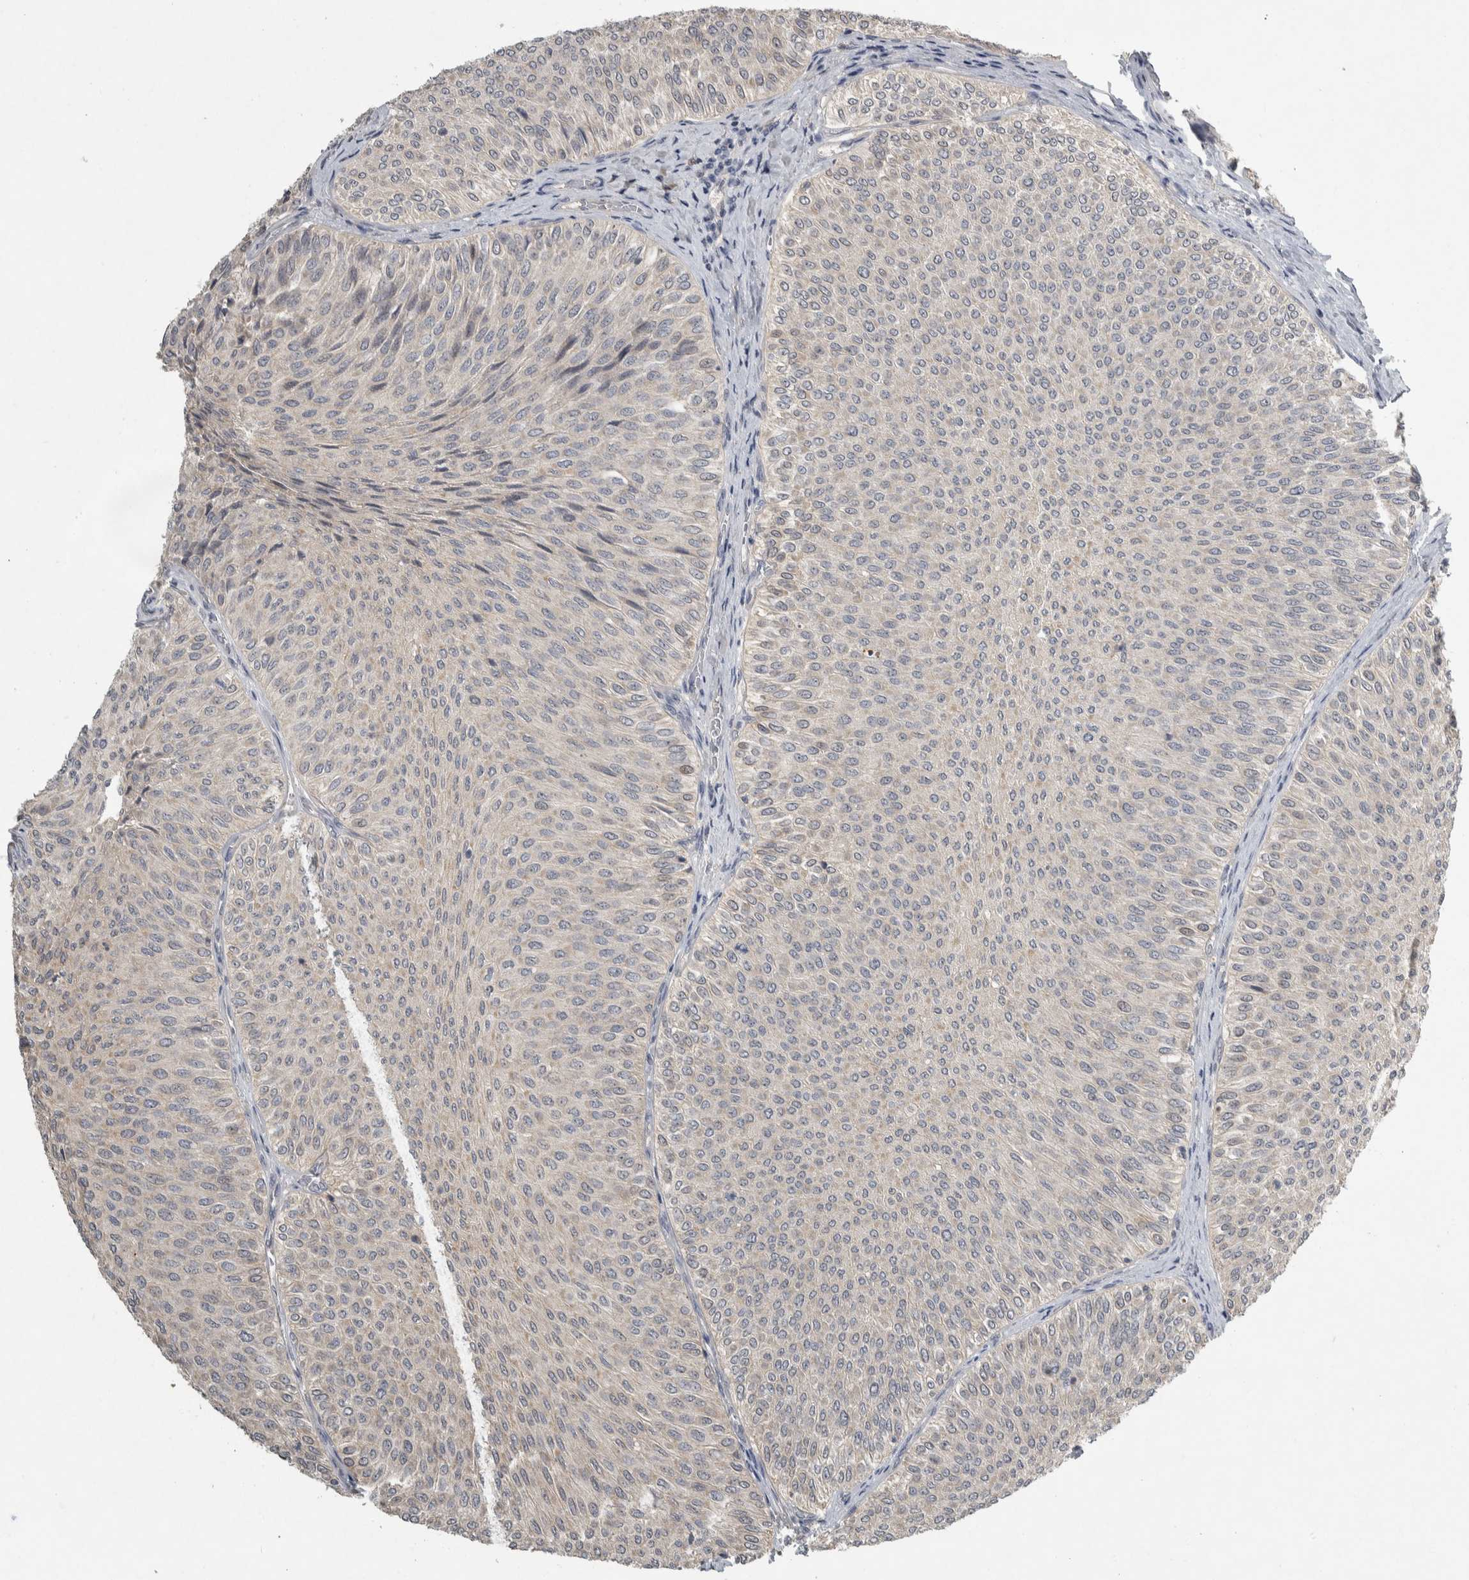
{"staining": {"intensity": "negative", "quantity": "none", "location": "none"}, "tissue": "urothelial cancer", "cell_type": "Tumor cells", "image_type": "cancer", "snomed": [{"axis": "morphology", "description": "Urothelial carcinoma, Low grade"}, {"axis": "topography", "description": "Urinary bladder"}], "caption": "An immunohistochemistry (IHC) image of low-grade urothelial carcinoma is shown. There is no staining in tumor cells of low-grade urothelial carcinoma.", "gene": "EIF3H", "patient": {"sex": "male", "age": 78}}